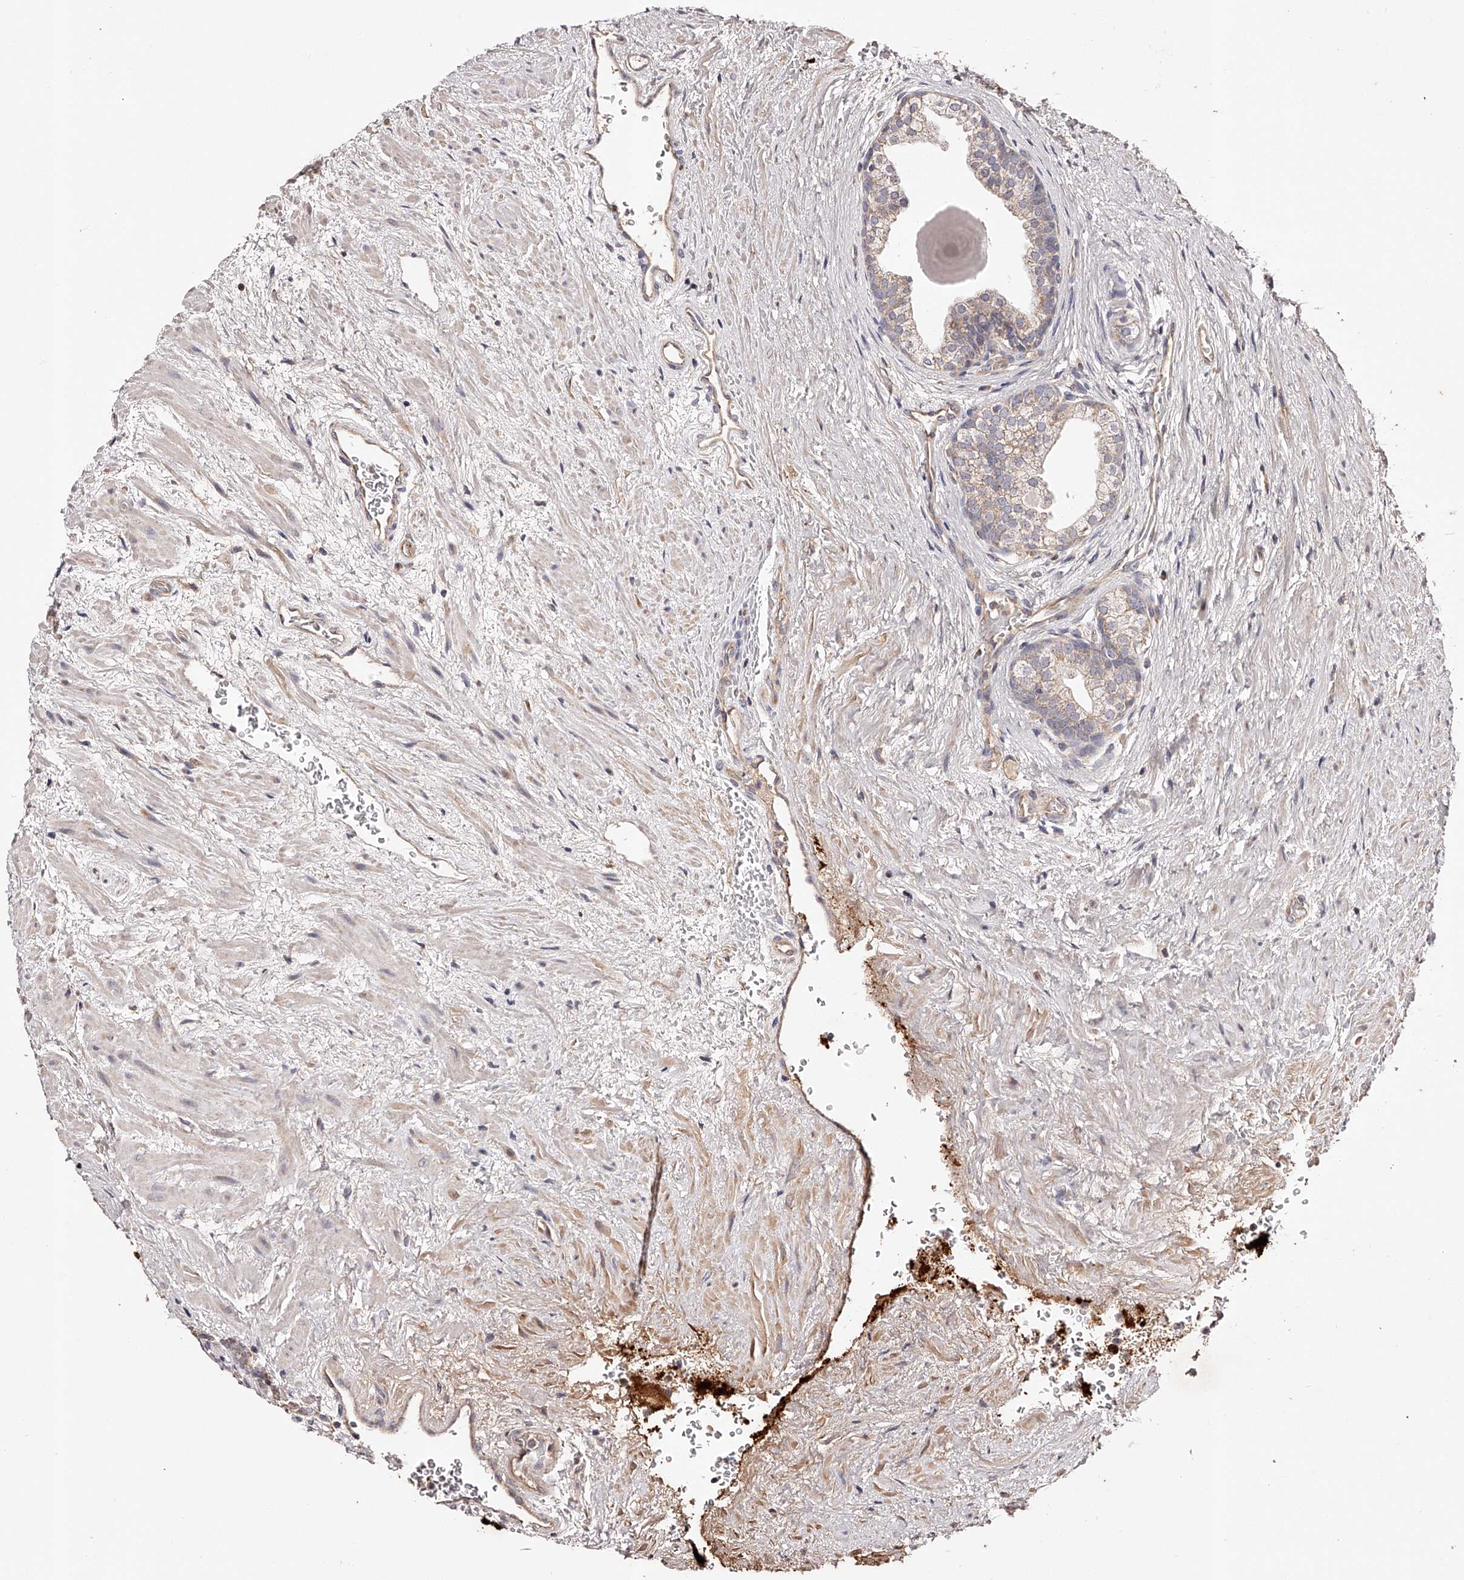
{"staining": {"intensity": "weak", "quantity": ">75%", "location": "cytoplasmic/membranous"}, "tissue": "prostate", "cell_type": "Glandular cells", "image_type": "normal", "snomed": [{"axis": "morphology", "description": "Normal tissue, NOS"}, {"axis": "topography", "description": "Prostate"}], "caption": "Prostate was stained to show a protein in brown. There is low levels of weak cytoplasmic/membranous staining in approximately >75% of glandular cells. (DAB = brown stain, brightfield microscopy at high magnification).", "gene": "USP21", "patient": {"sex": "male", "age": 48}}